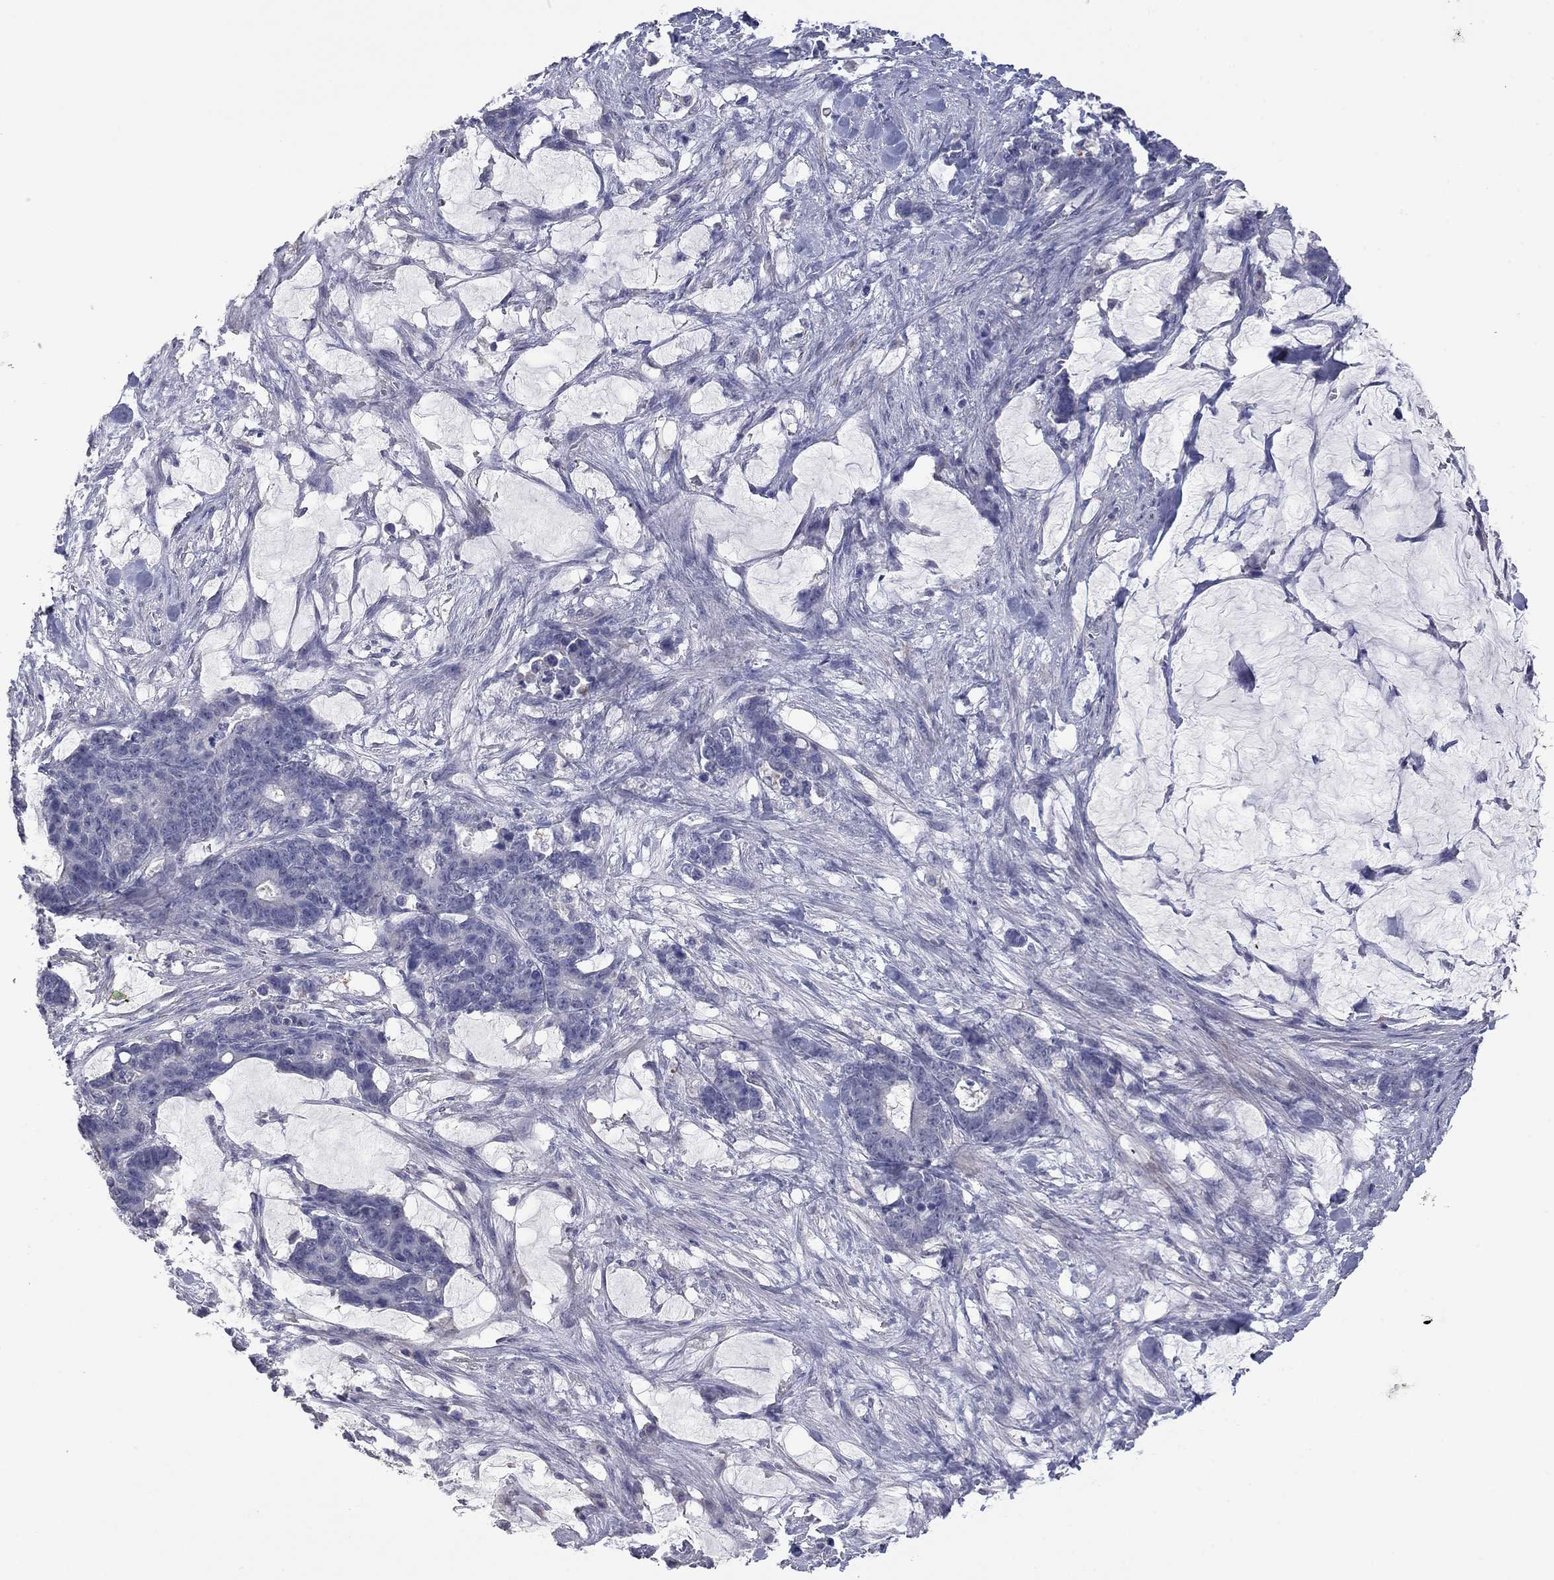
{"staining": {"intensity": "negative", "quantity": "none", "location": "none"}, "tissue": "stomach cancer", "cell_type": "Tumor cells", "image_type": "cancer", "snomed": [{"axis": "morphology", "description": "Normal tissue, NOS"}, {"axis": "morphology", "description": "Adenocarcinoma, NOS"}, {"axis": "topography", "description": "Stomach"}], "caption": "Adenocarcinoma (stomach) was stained to show a protein in brown. There is no significant positivity in tumor cells.", "gene": "IP6K3", "patient": {"sex": "female", "age": 64}}